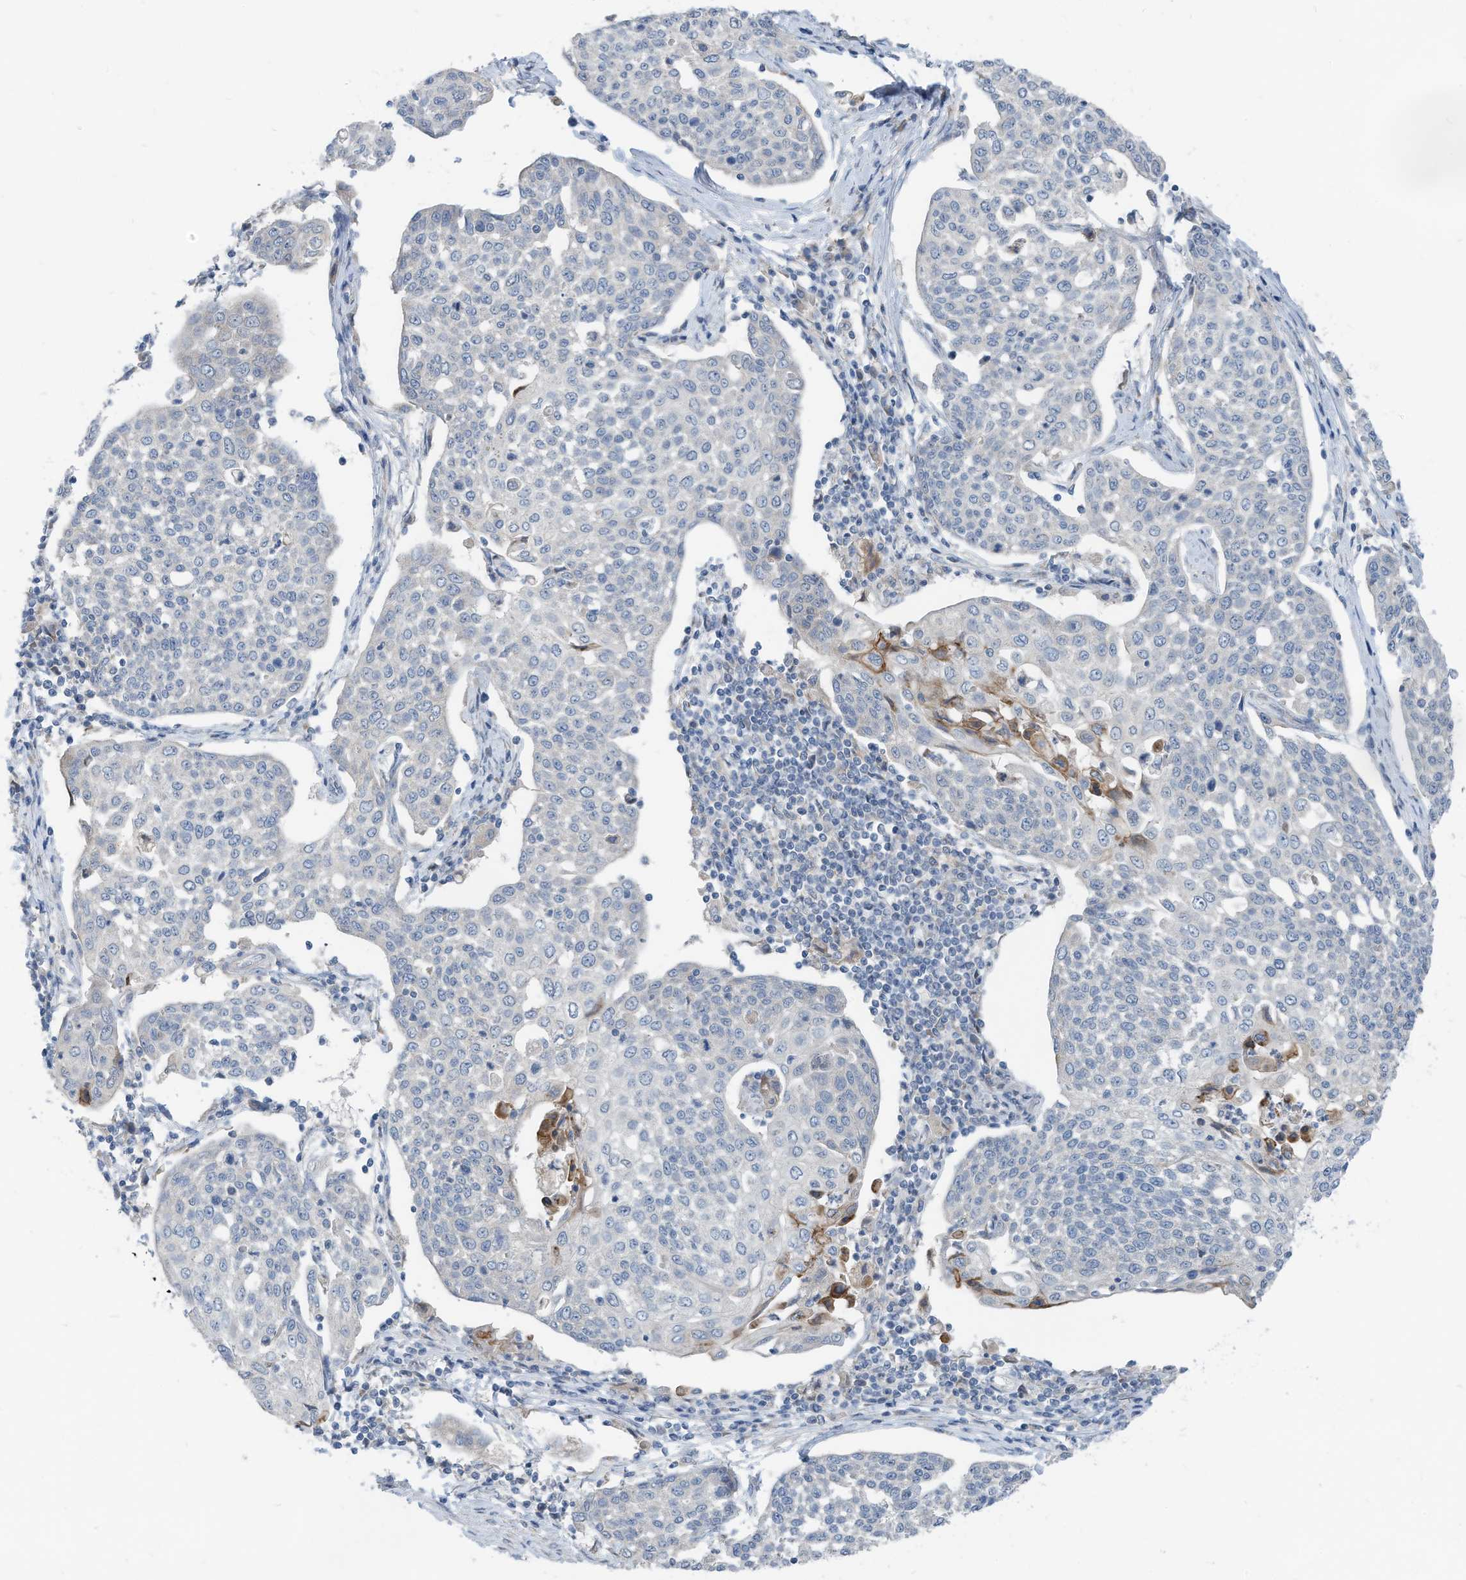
{"staining": {"intensity": "negative", "quantity": "none", "location": "none"}, "tissue": "cervical cancer", "cell_type": "Tumor cells", "image_type": "cancer", "snomed": [{"axis": "morphology", "description": "Squamous cell carcinoma, NOS"}, {"axis": "topography", "description": "Cervix"}], "caption": "Immunohistochemistry of human cervical cancer displays no expression in tumor cells. Brightfield microscopy of immunohistochemistry (IHC) stained with DAB (3,3'-diaminobenzidine) (brown) and hematoxylin (blue), captured at high magnification.", "gene": "LDAH", "patient": {"sex": "female", "age": 34}}